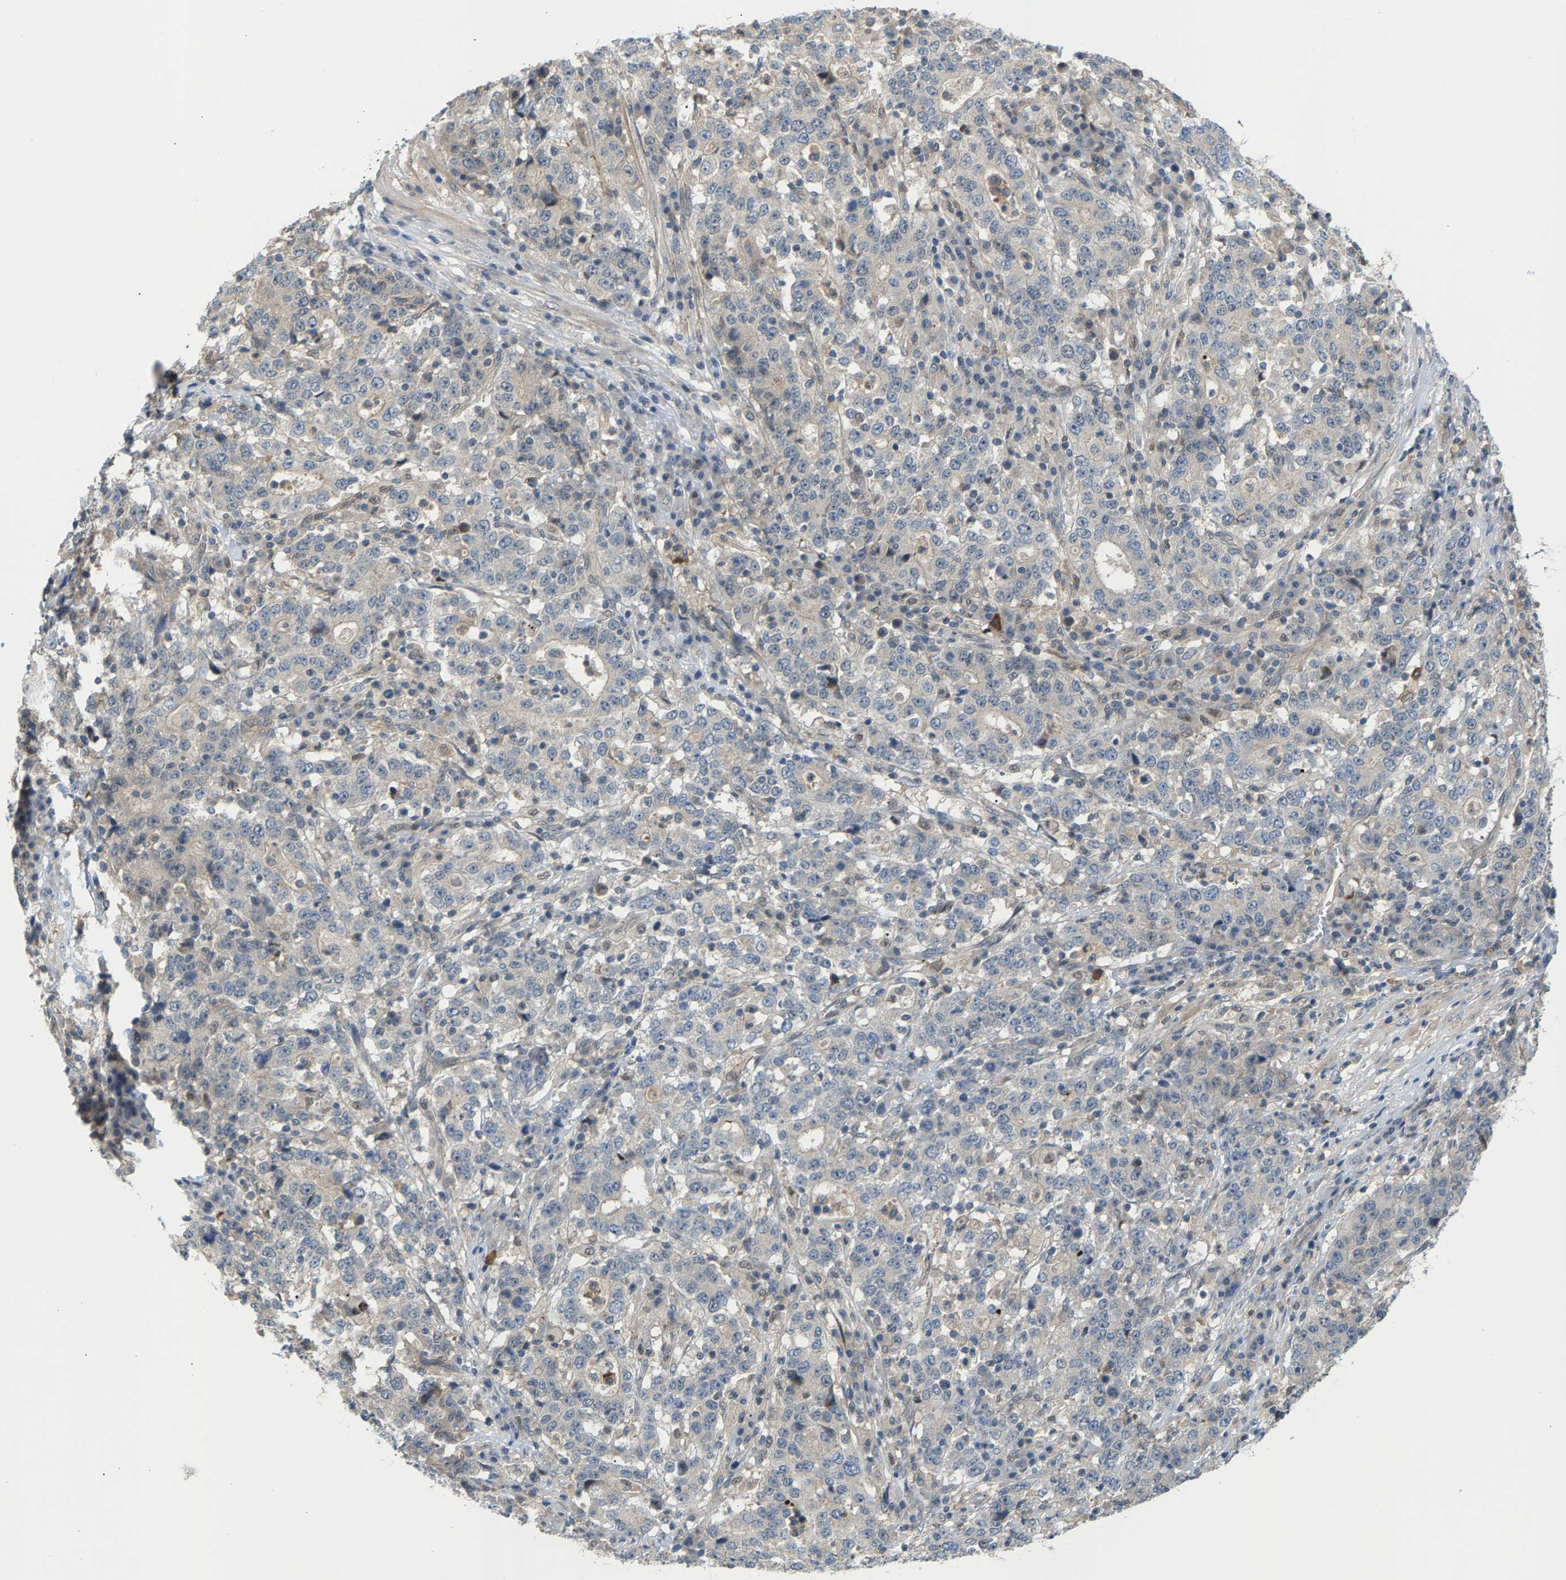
{"staining": {"intensity": "weak", "quantity": "<25%", "location": "cytoplasmic/membranous"}, "tissue": "stomach cancer", "cell_type": "Tumor cells", "image_type": "cancer", "snomed": [{"axis": "morphology", "description": "Adenocarcinoma, NOS"}, {"axis": "topography", "description": "Stomach"}], "caption": "Immunohistochemistry (IHC) micrograph of neoplastic tissue: stomach adenocarcinoma stained with DAB (3,3'-diaminobenzidine) demonstrates no significant protein expression in tumor cells. Brightfield microscopy of IHC stained with DAB (3,3'-diaminobenzidine) (brown) and hematoxylin (blue), captured at high magnification.", "gene": "KRTAP27-1", "patient": {"sex": "male", "age": 59}}